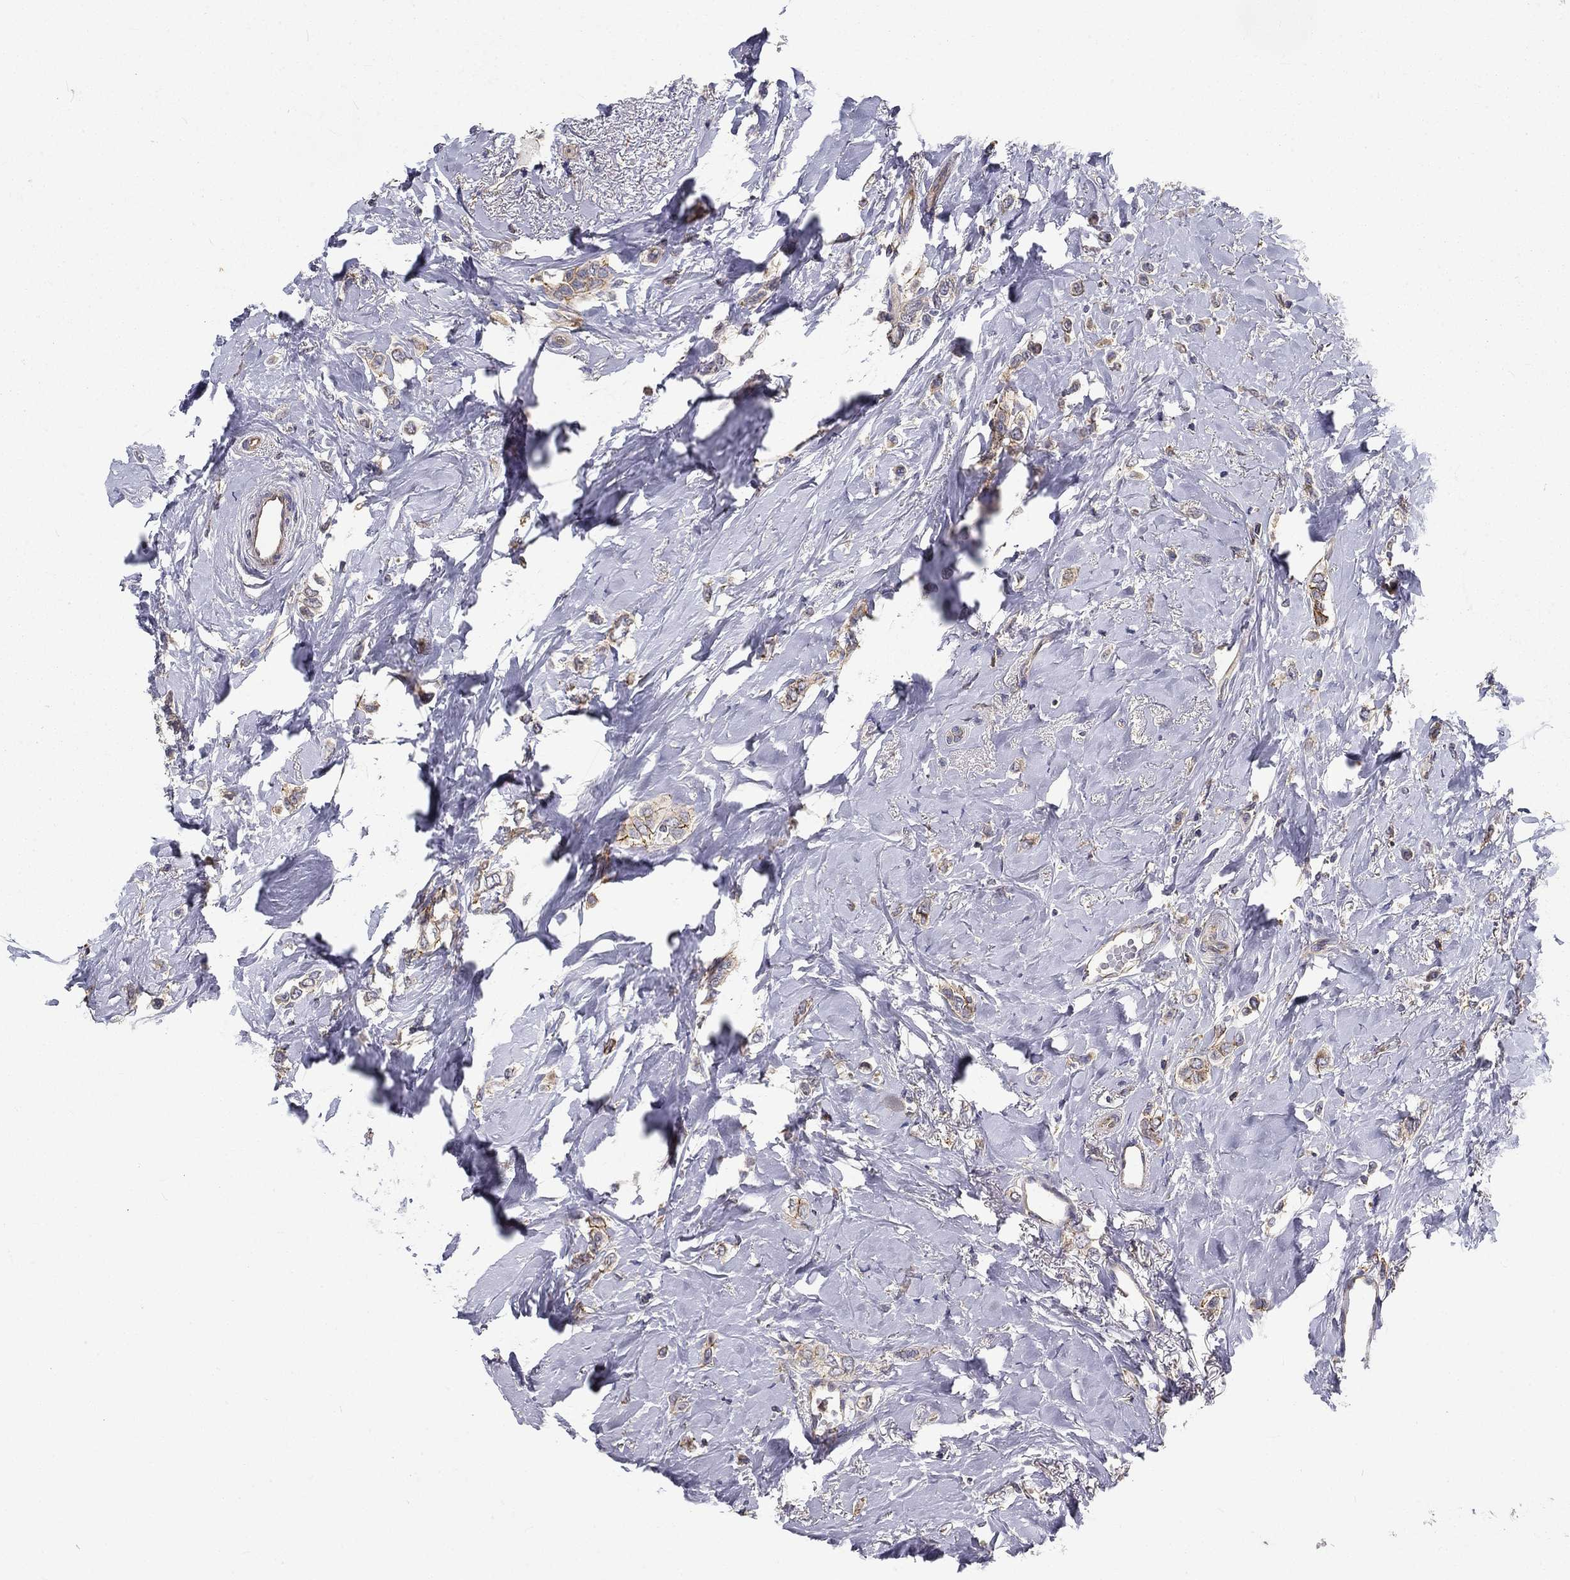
{"staining": {"intensity": "moderate", "quantity": "<25%", "location": "cytoplasmic/membranous"}, "tissue": "breast cancer", "cell_type": "Tumor cells", "image_type": "cancer", "snomed": [{"axis": "morphology", "description": "Lobular carcinoma"}, {"axis": "topography", "description": "Breast"}], "caption": "Lobular carcinoma (breast) was stained to show a protein in brown. There is low levels of moderate cytoplasmic/membranous expression in approximately <25% of tumor cells. The protein is shown in brown color, while the nuclei are stained blue.", "gene": "ALDH4A1", "patient": {"sex": "female", "age": 66}}